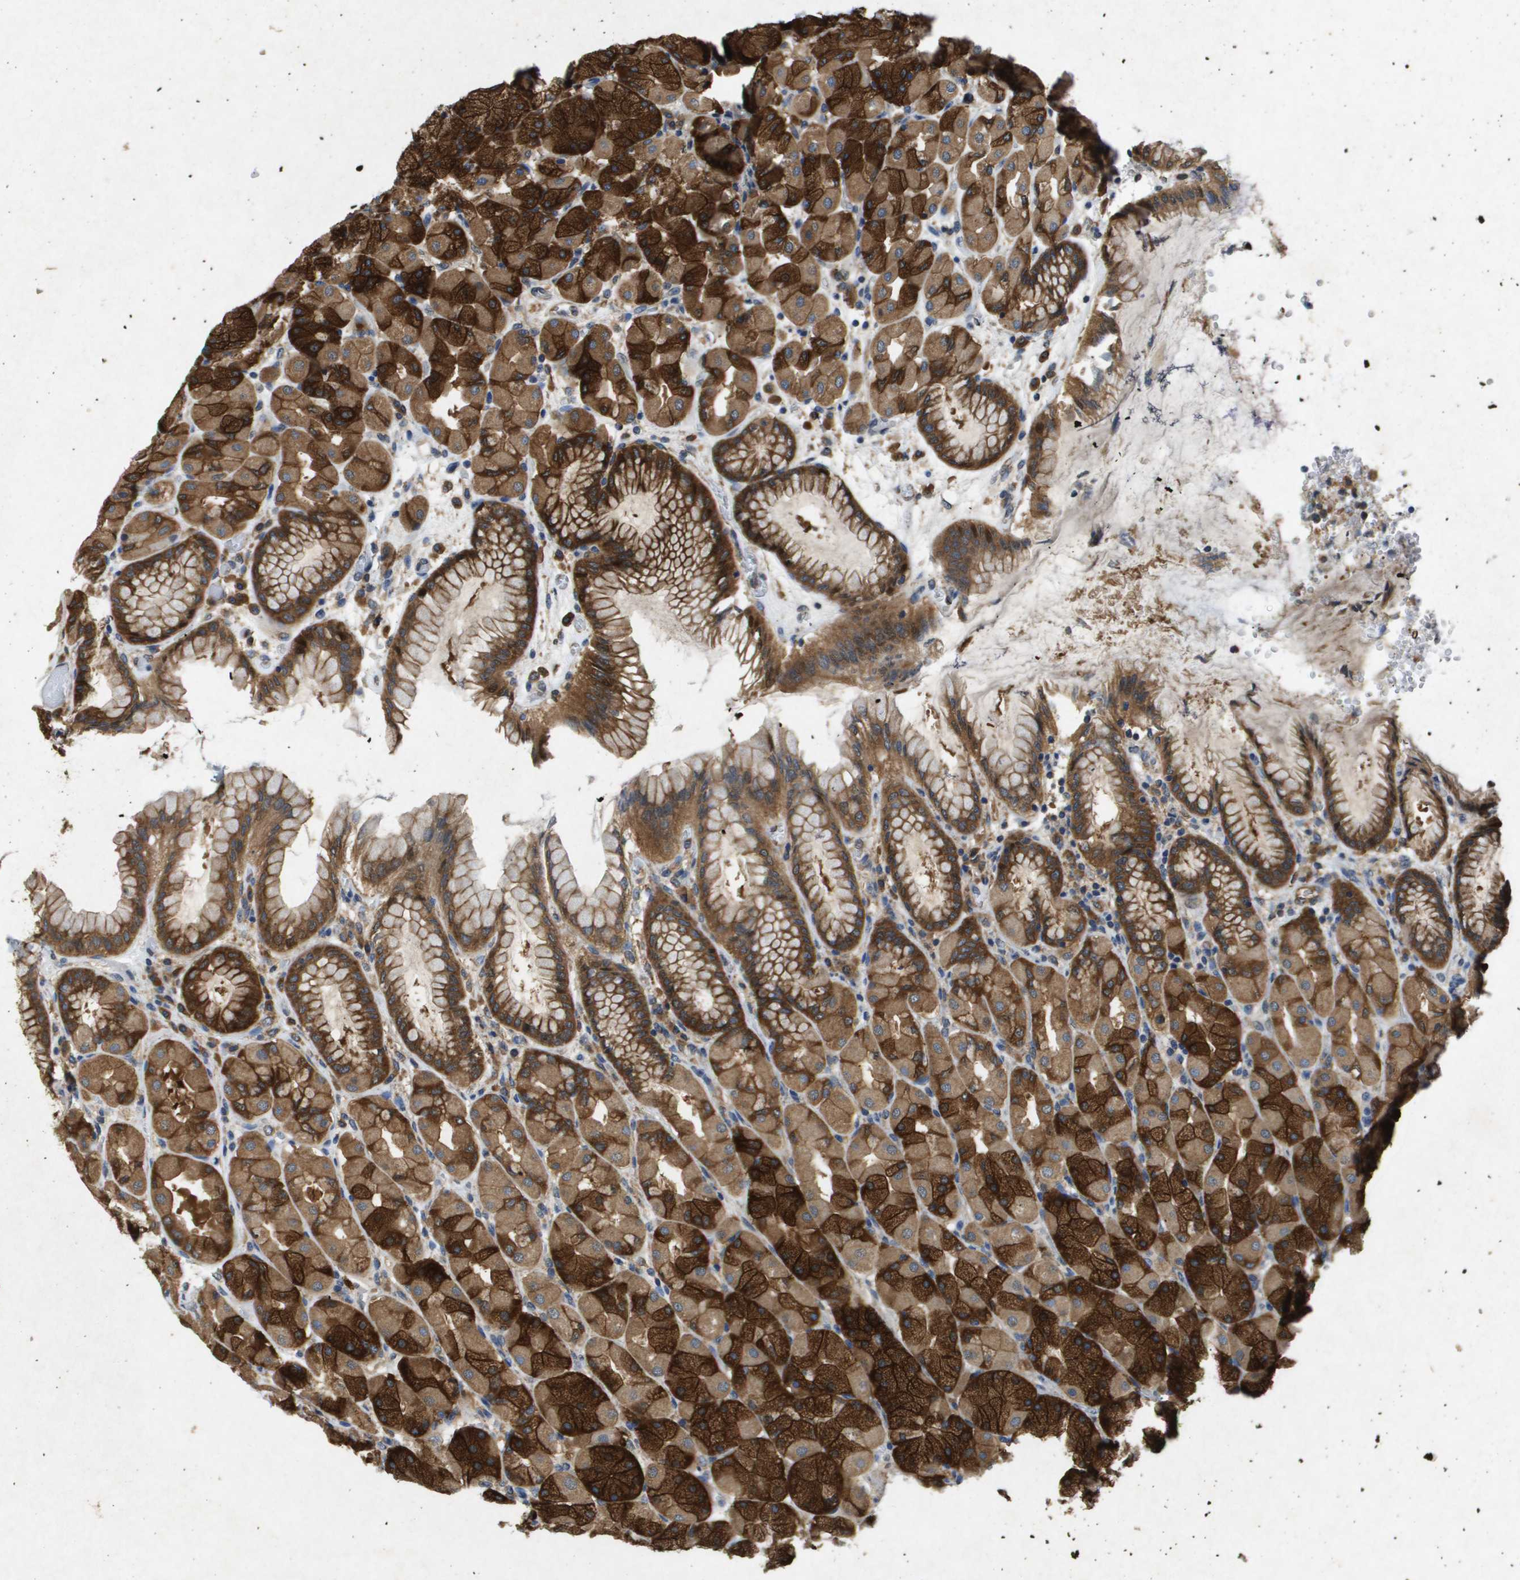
{"staining": {"intensity": "strong", "quantity": ">75%", "location": "cytoplasmic/membranous"}, "tissue": "stomach", "cell_type": "Glandular cells", "image_type": "normal", "snomed": [{"axis": "morphology", "description": "Normal tissue, NOS"}, {"axis": "topography", "description": "Stomach, upper"}], "caption": "Protein analysis of benign stomach exhibits strong cytoplasmic/membranous staining in about >75% of glandular cells. The protein of interest is shown in brown color, while the nuclei are stained blue.", "gene": "PTPRT", "patient": {"sex": "female", "age": 56}}